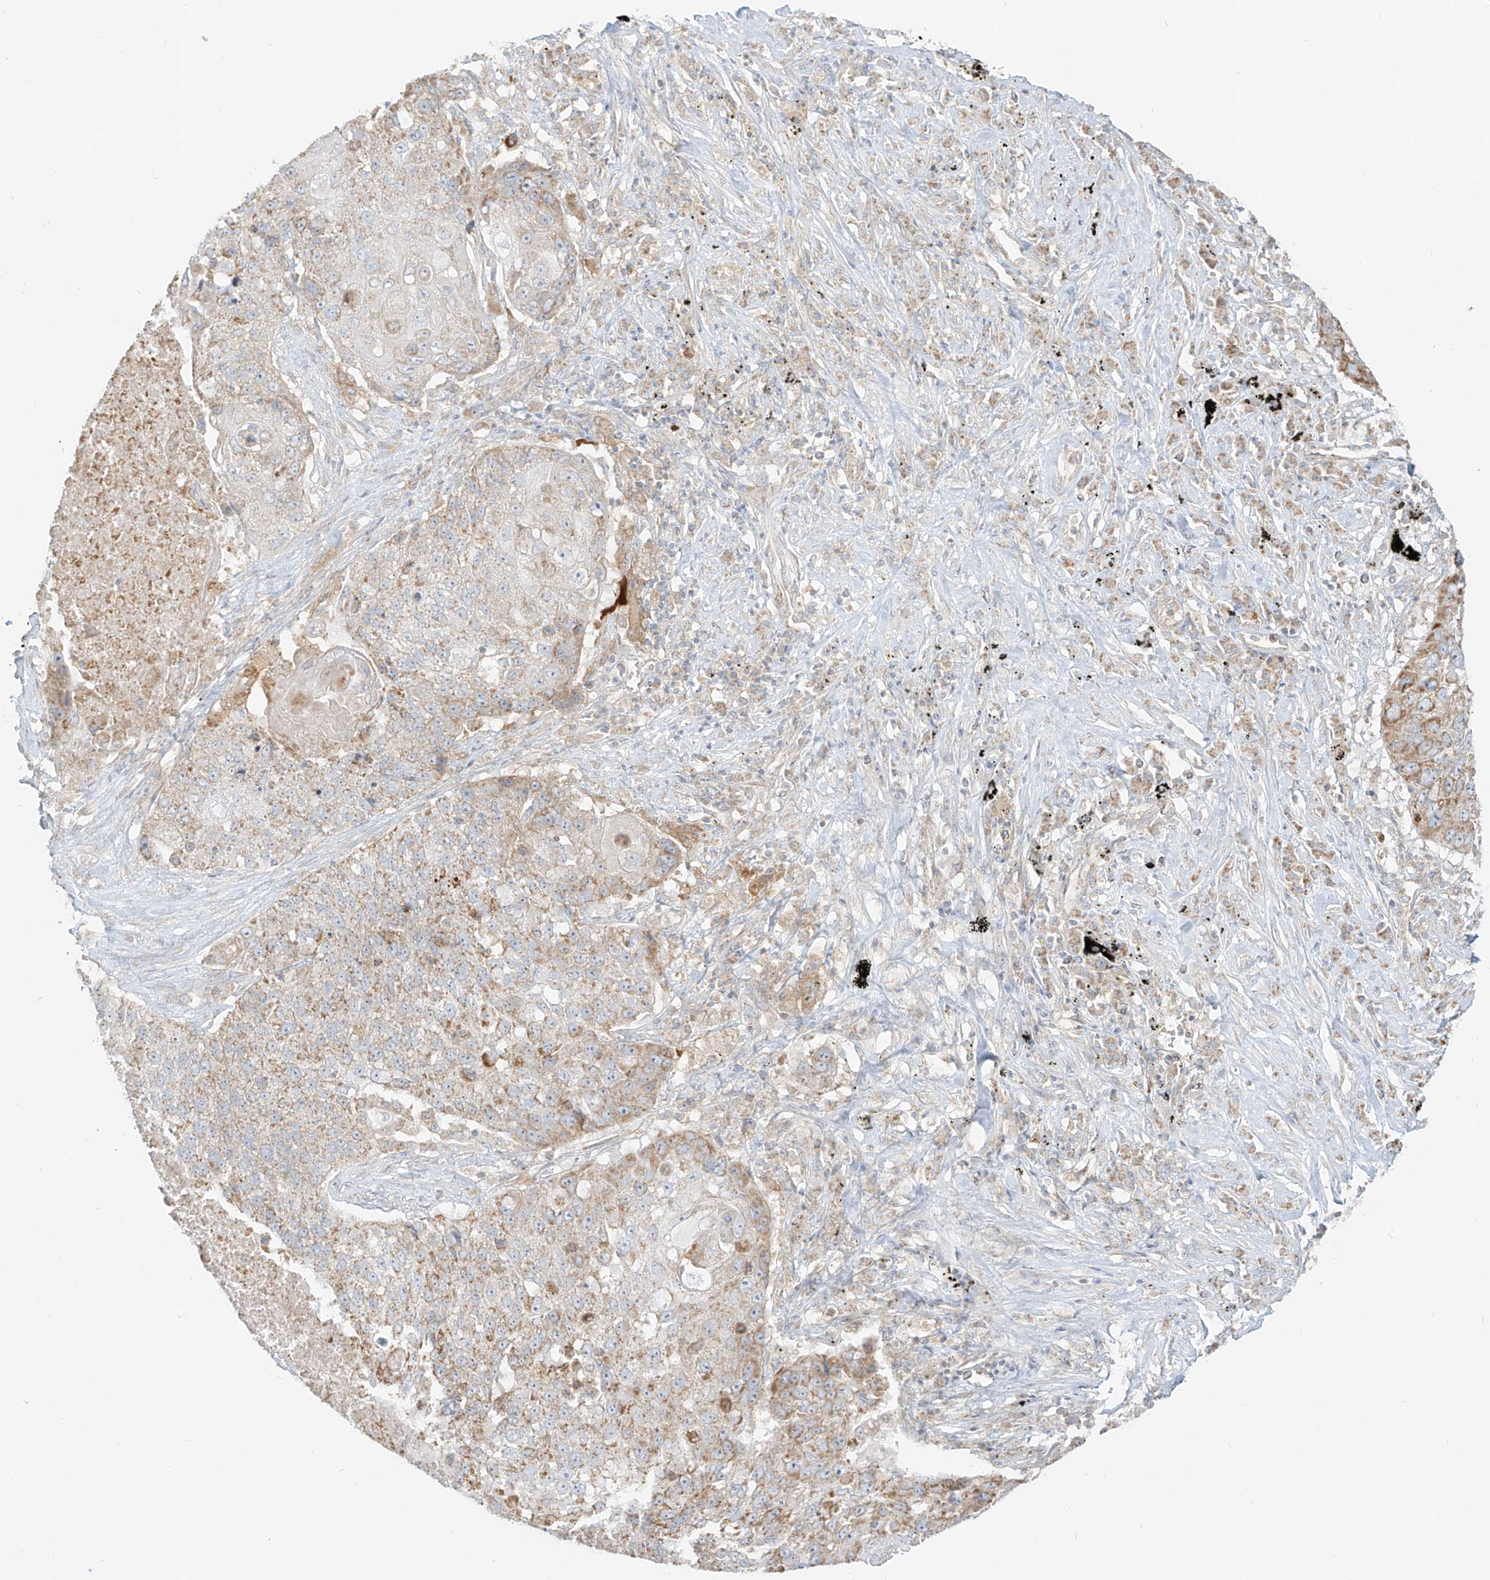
{"staining": {"intensity": "weak", "quantity": ">75%", "location": "cytoplasmic/membranous"}, "tissue": "lung cancer", "cell_type": "Tumor cells", "image_type": "cancer", "snomed": [{"axis": "morphology", "description": "Squamous cell carcinoma, NOS"}, {"axis": "topography", "description": "Lung"}], "caption": "Lung cancer (squamous cell carcinoma) was stained to show a protein in brown. There is low levels of weak cytoplasmic/membranous staining in approximately >75% of tumor cells.", "gene": "ZIM3", "patient": {"sex": "male", "age": 61}}